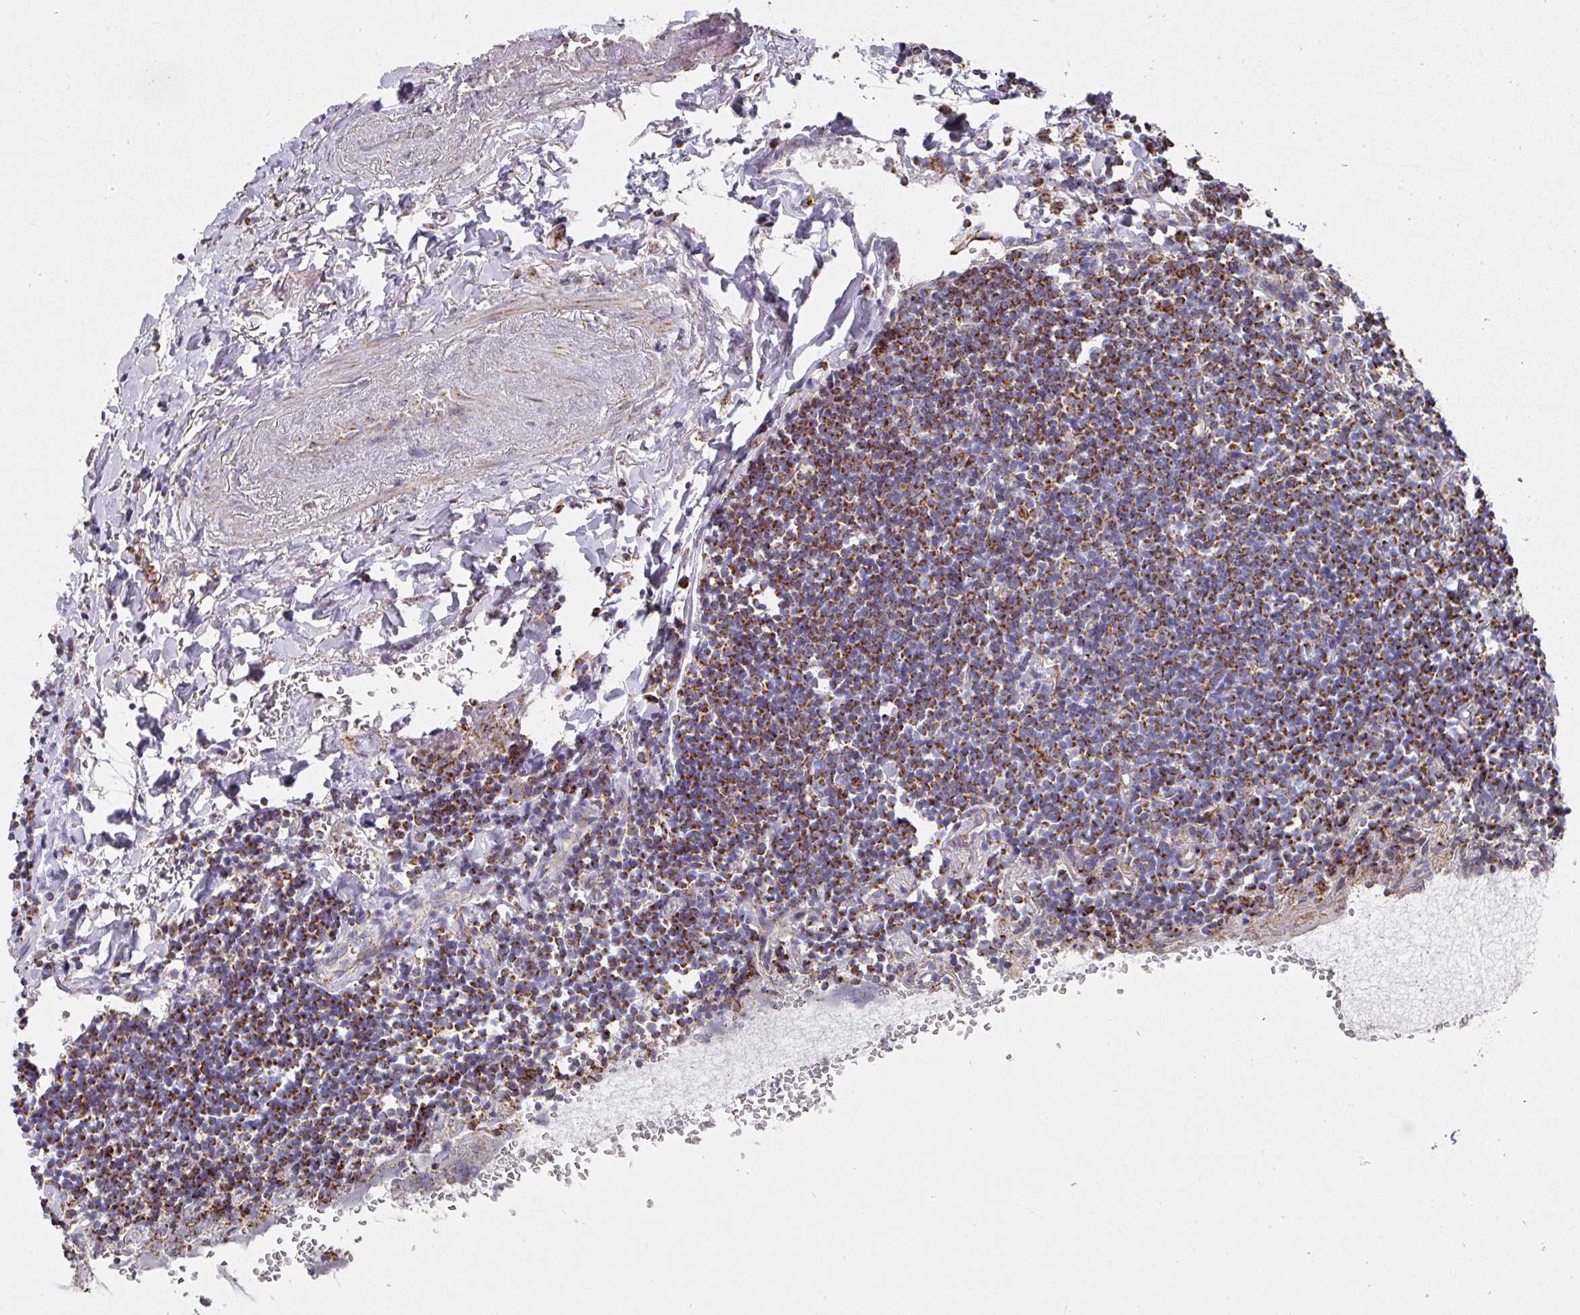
{"staining": {"intensity": "strong", "quantity": "25%-75%", "location": "cytoplasmic/membranous"}, "tissue": "lymphoma", "cell_type": "Tumor cells", "image_type": "cancer", "snomed": [{"axis": "morphology", "description": "Malignant lymphoma, non-Hodgkin's type, Low grade"}, {"axis": "topography", "description": "Lung"}], "caption": "DAB (3,3'-diaminobenzidine) immunohistochemical staining of lymphoma exhibits strong cytoplasmic/membranous protein positivity in approximately 25%-75% of tumor cells.", "gene": "UQCRFS1", "patient": {"sex": "female", "age": 71}}